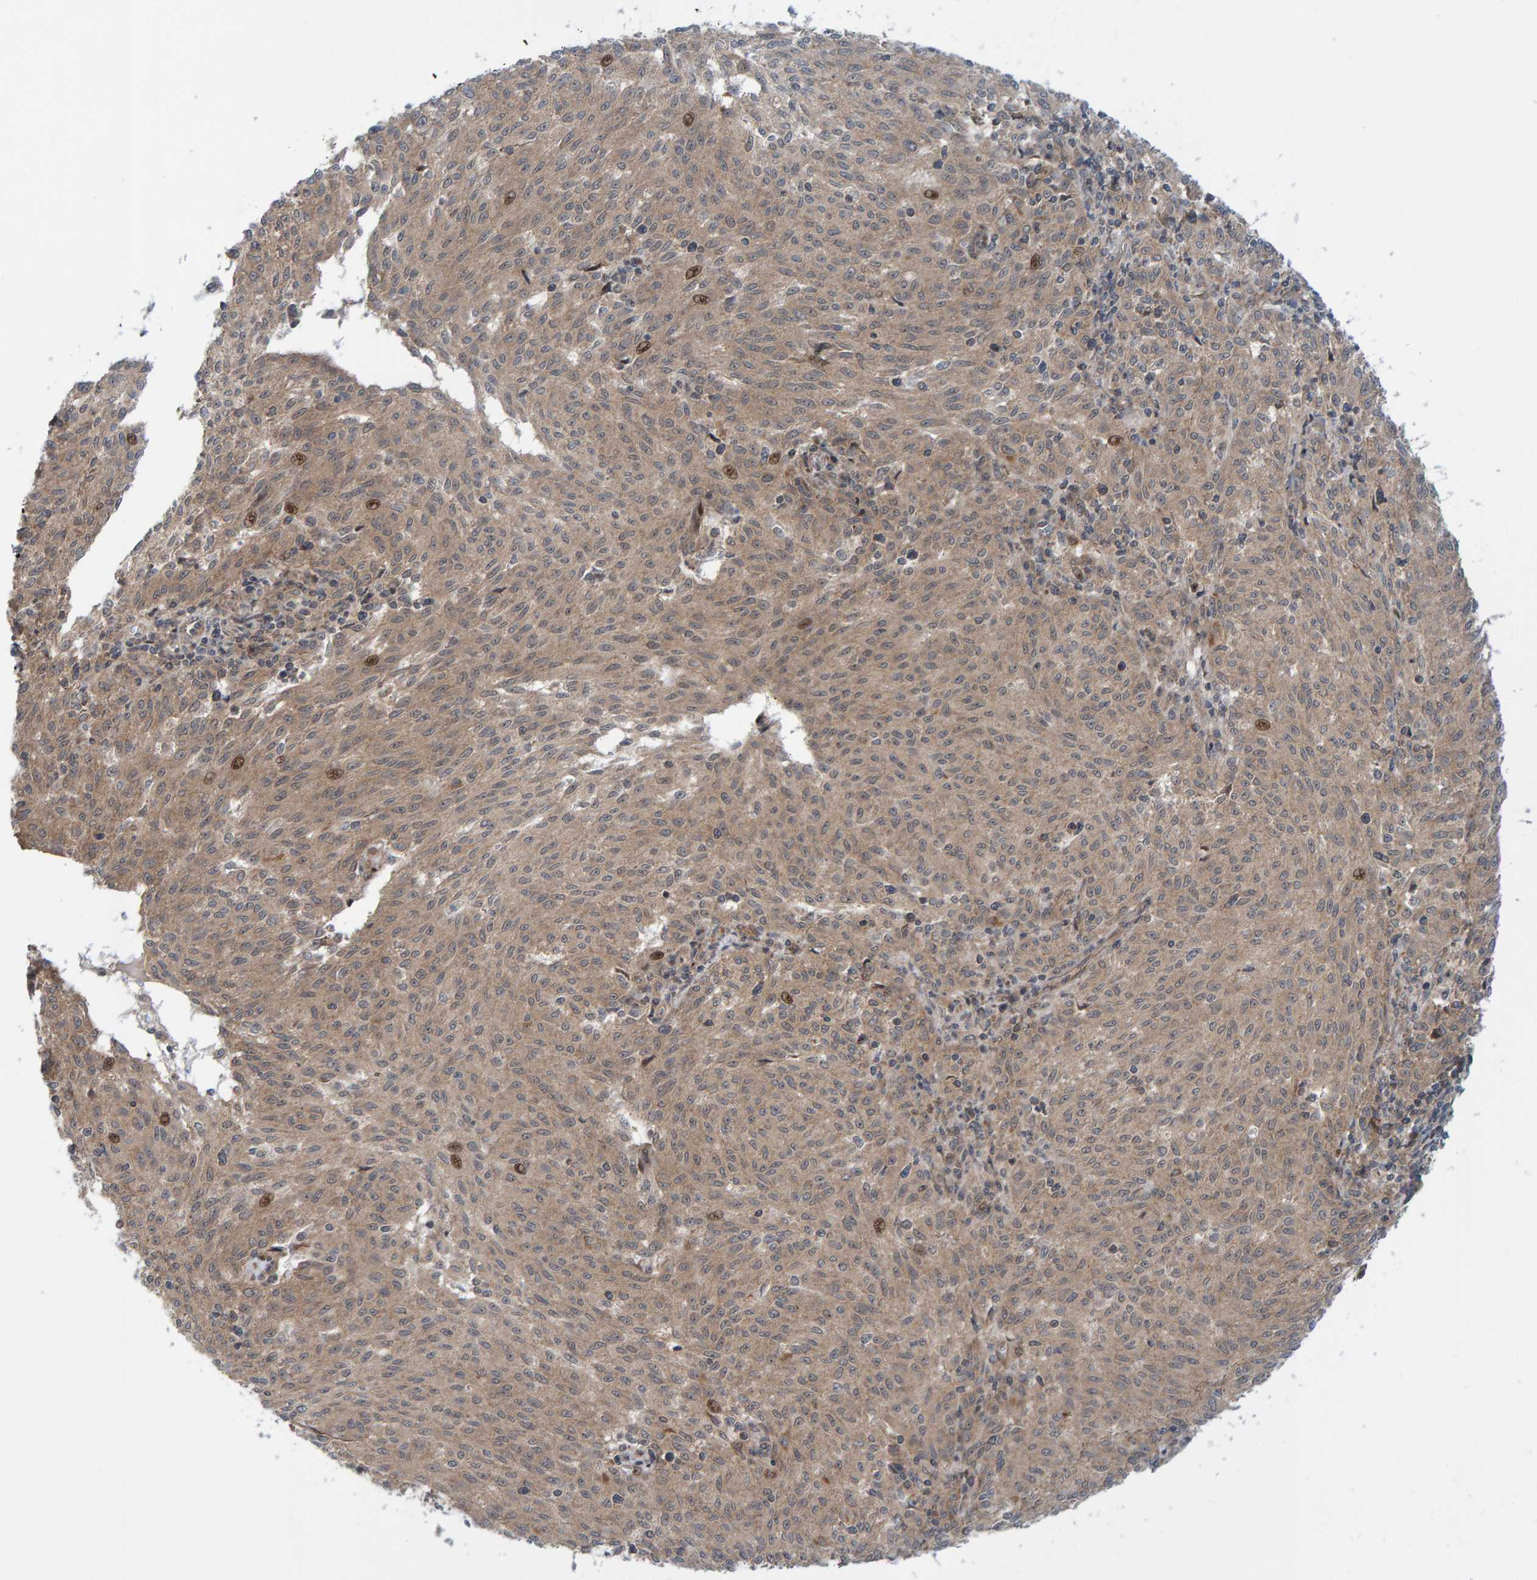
{"staining": {"intensity": "weak", "quantity": ">75%", "location": "cytoplasmic/membranous,nuclear"}, "tissue": "melanoma", "cell_type": "Tumor cells", "image_type": "cancer", "snomed": [{"axis": "morphology", "description": "Malignant melanoma, NOS"}, {"axis": "topography", "description": "Skin"}], "caption": "Protein expression analysis of melanoma demonstrates weak cytoplasmic/membranous and nuclear staining in about >75% of tumor cells.", "gene": "ZNF366", "patient": {"sex": "female", "age": 72}}